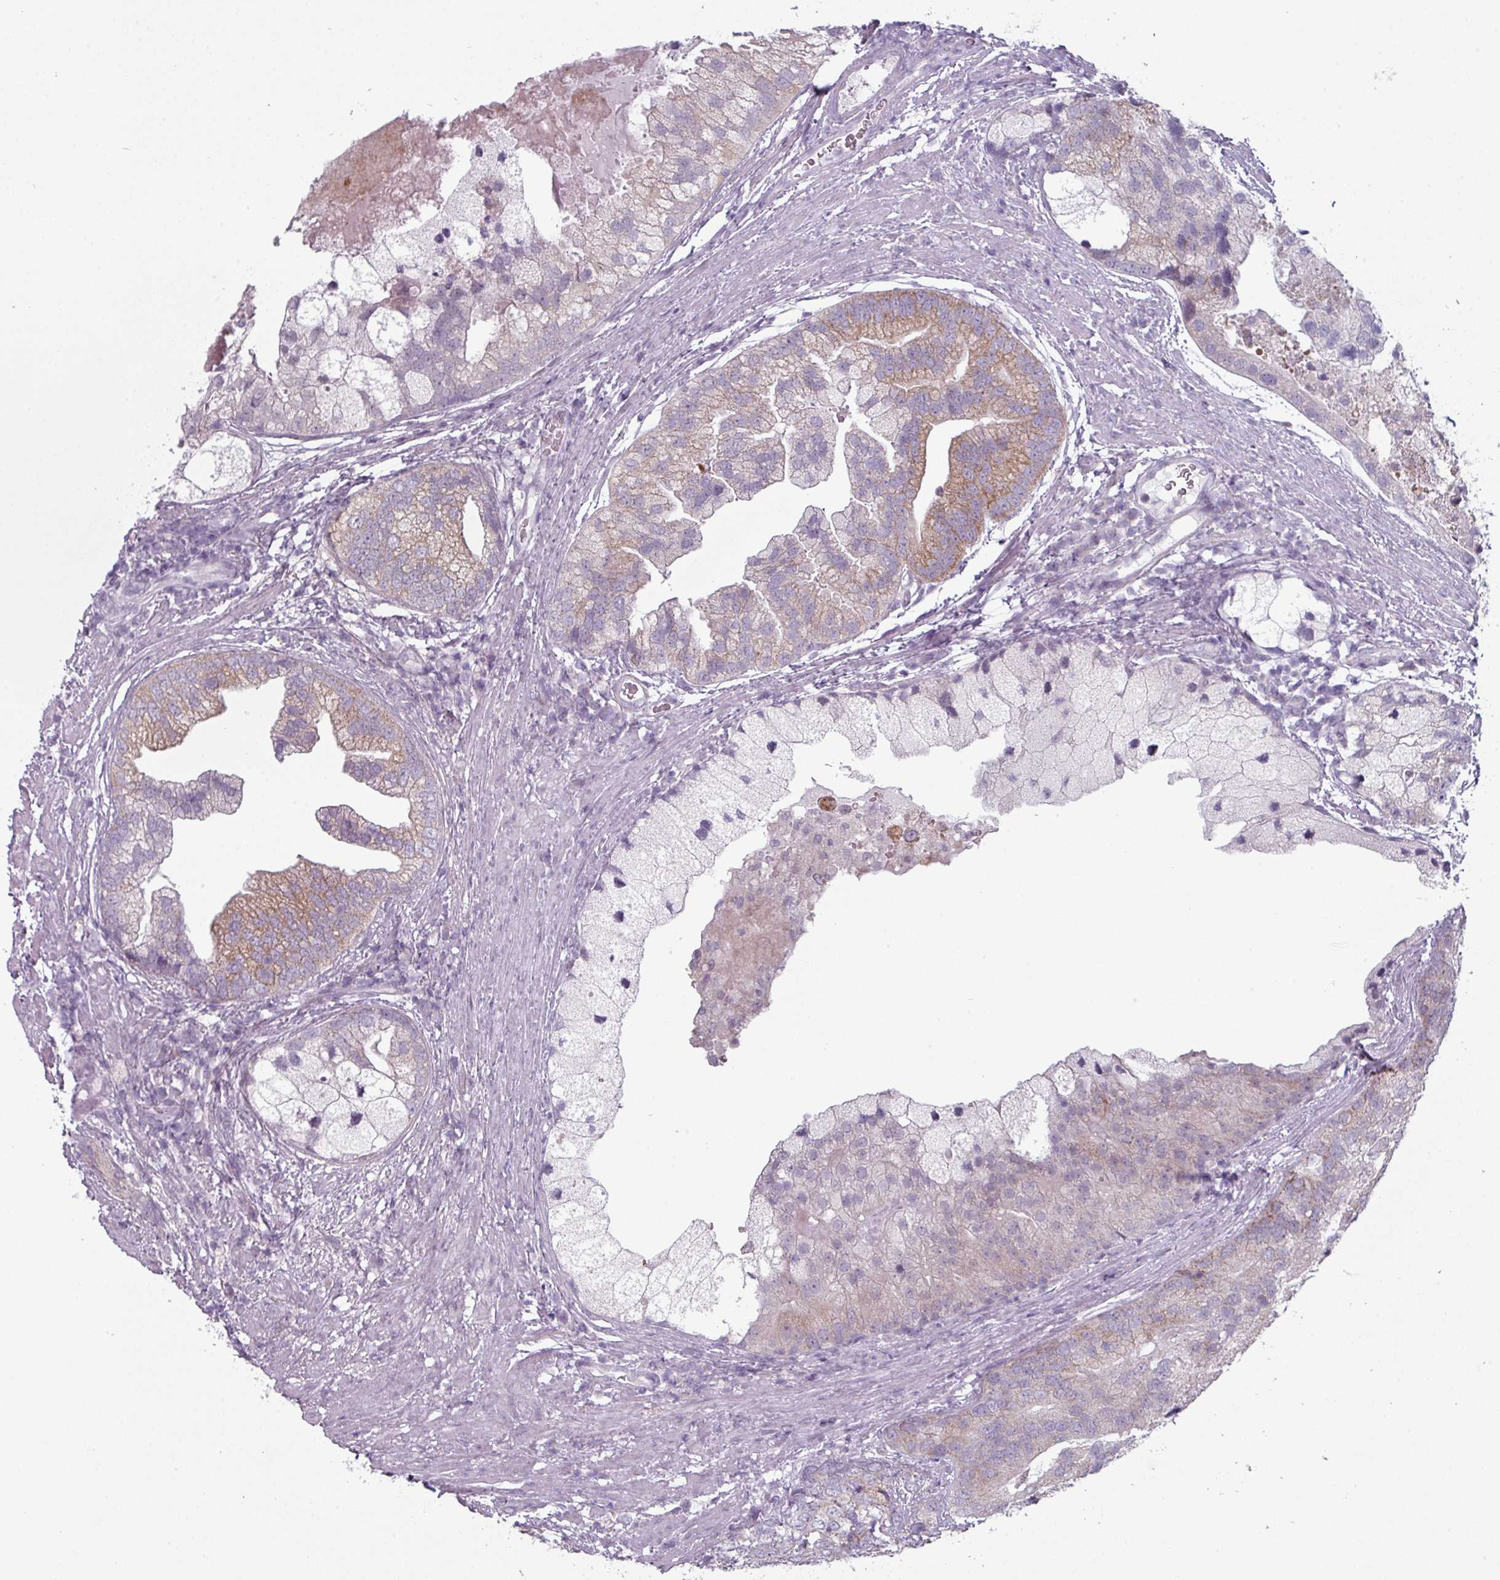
{"staining": {"intensity": "moderate", "quantity": "25%-75%", "location": "cytoplasmic/membranous"}, "tissue": "prostate cancer", "cell_type": "Tumor cells", "image_type": "cancer", "snomed": [{"axis": "morphology", "description": "Adenocarcinoma, High grade"}, {"axis": "topography", "description": "Prostate"}], "caption": "Immunohistochemical staining of prostate cancer (adenocarcinoma (high-grade)) shows medium levels of moderate cytoplasmic/membranous protein staining in approximately 25%-75% of tumor cells.", "gene": "ZNF615", "patient": {"sex": "male", "age": 62}}